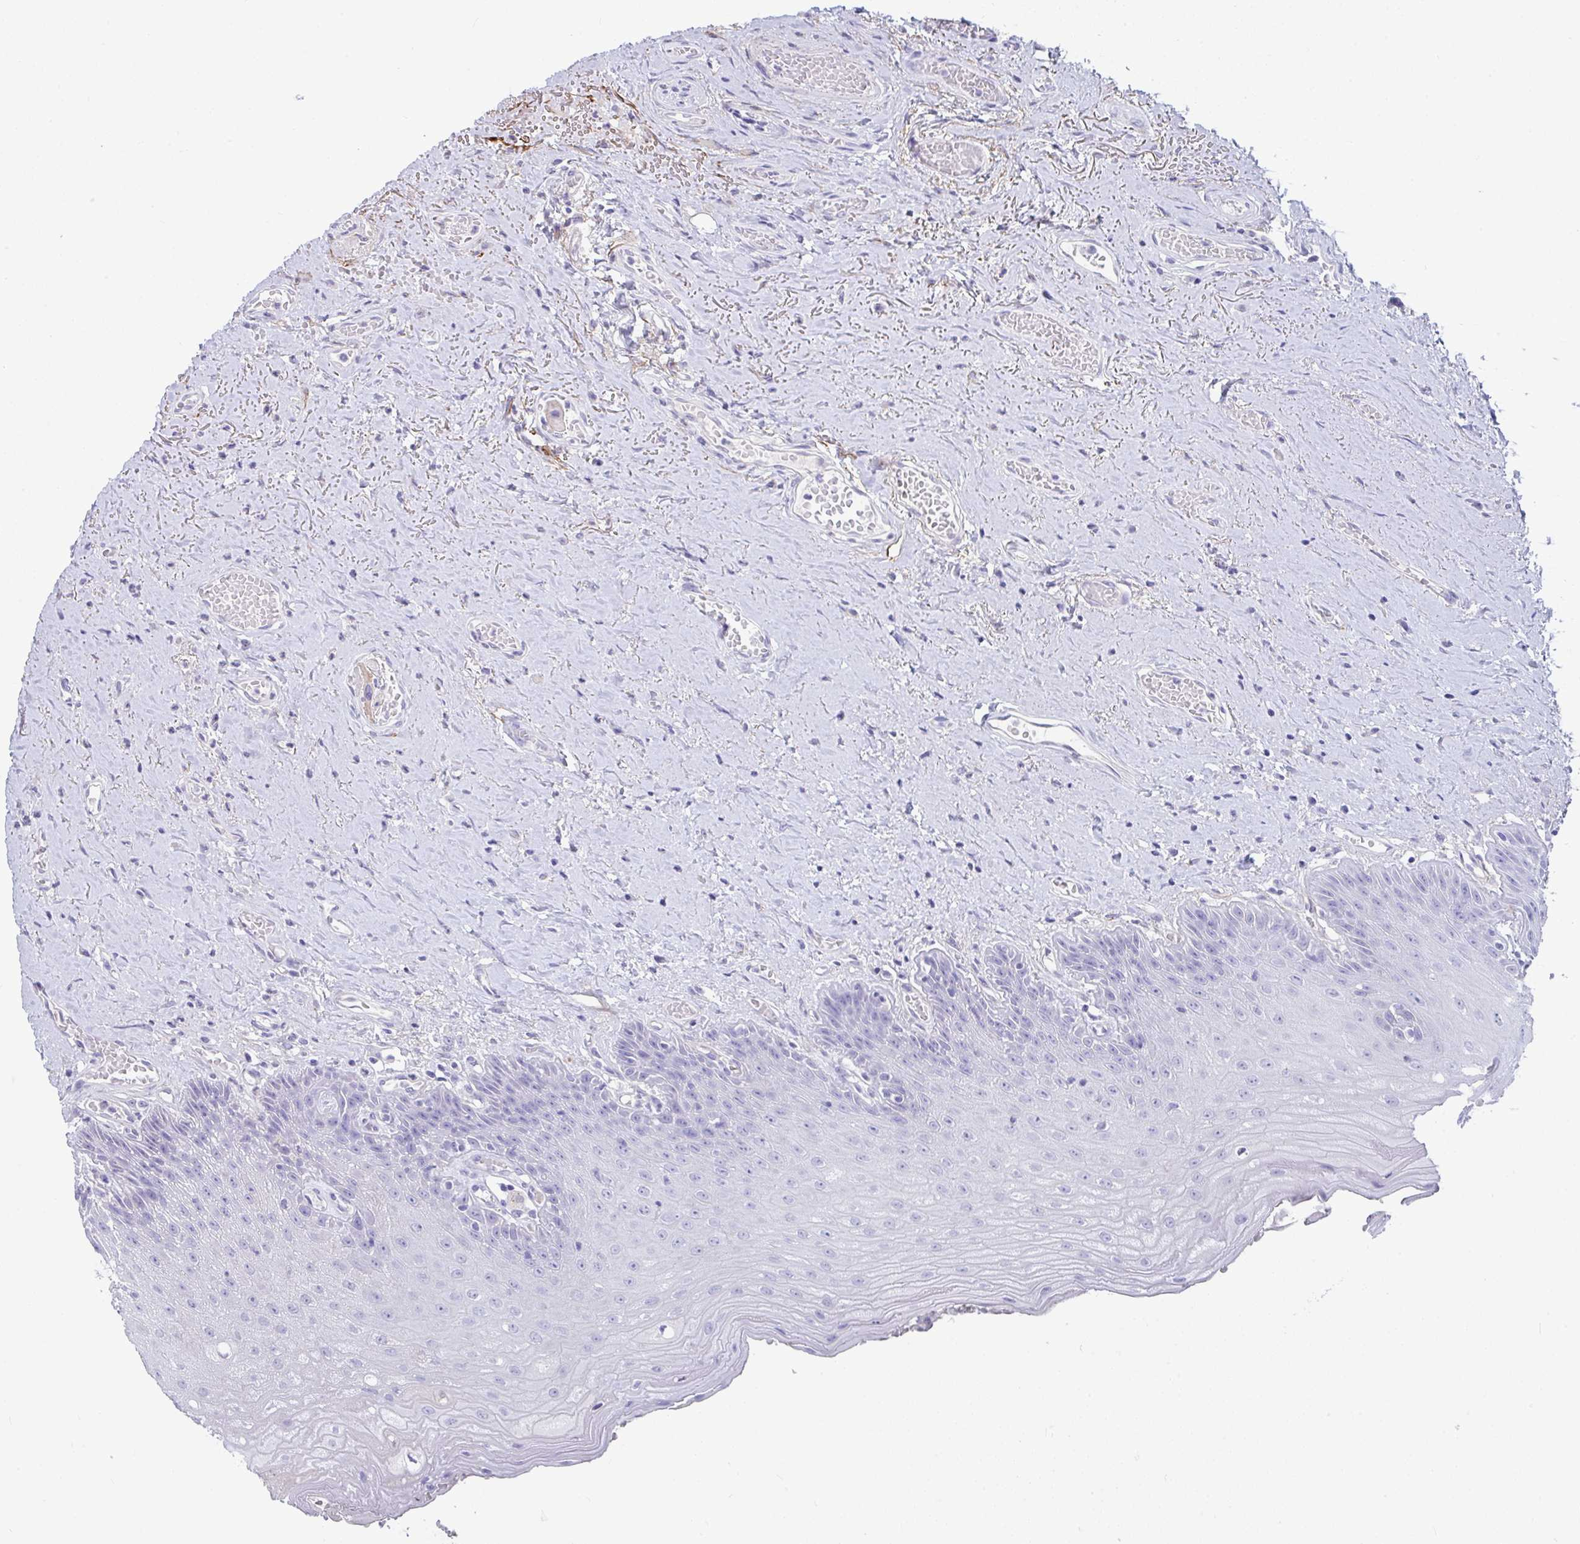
{"staining": {"intensity": "negative", "quantity": "none", "location": "none"}, "tissue": "oral mucosa", "cell_type": "Squamous epithelial cells", "image_type": "normal", "snomed": [{"axis": "morphology", "description": "Normal tissue, NOS"}, {"axis": "morphology", "description": "Squamous cell carcinoma, NOS"}, {"axis": "topography", "description": "Oral tissue"}, {"axis": "topography", "description": "Peripheral nerve tissue"}, {"axis": "topography", "description": "Head-Neck"}], "caption": "Squamous epithelial cells show no significant protein staining in benign oral mucosa. (Stains: DAB immunohistochemistry (IHC) with hematoxylin counter stain, Microscopy: brightfield microscopy at high magnification).", "gene": "PIGZ", "patient": {"sex": "female", "age": 59}}